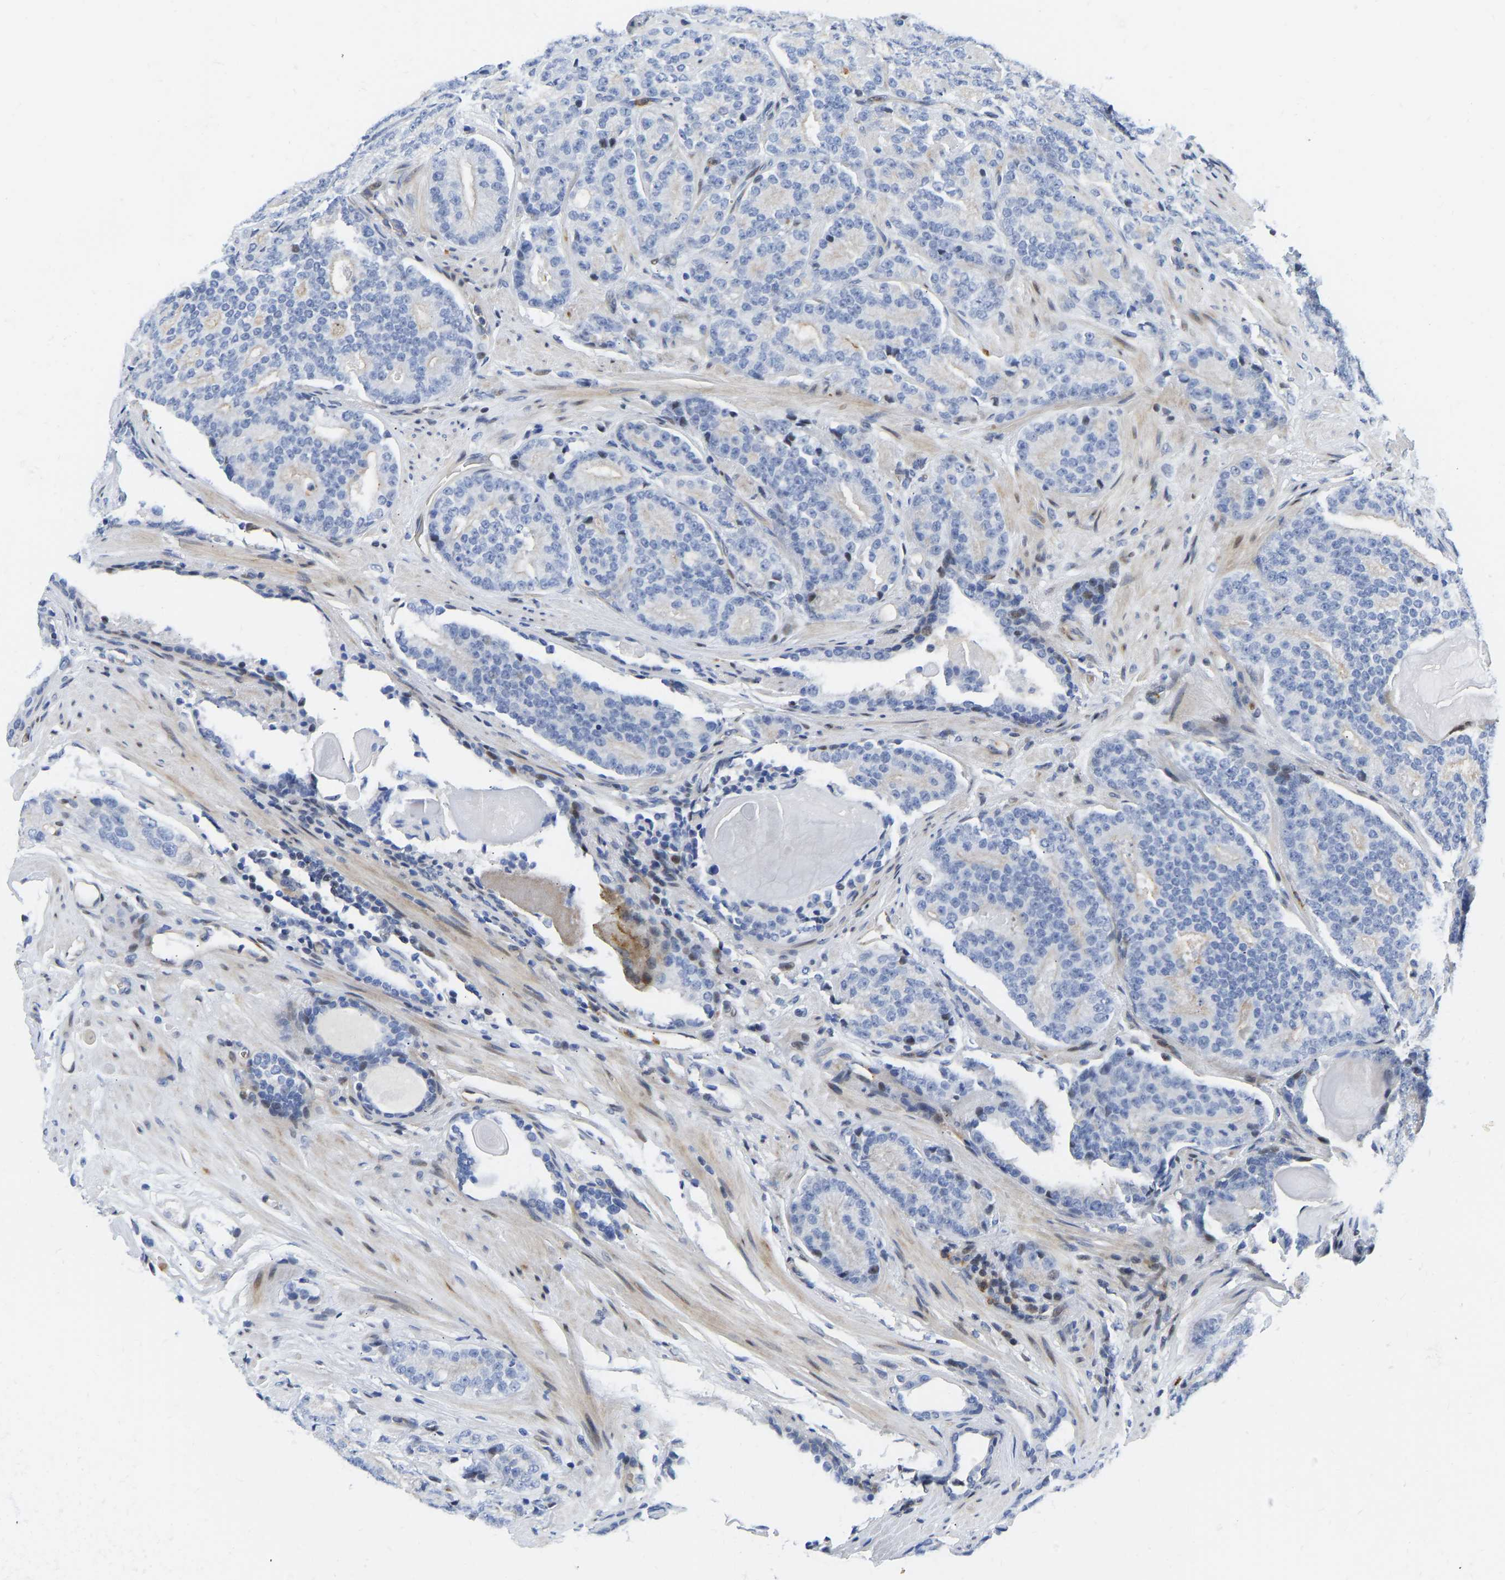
{"staining": {"intensity": "negative", "quantity": "none", "location": "none"}, "tissue": "prostate cancer", "cell_type": "Tumor cells", "image_type": "cancer", "snomed": [{"axis": "morphology", "description": "Adenocarcinoma, High grade"}, {"axis": "topography", "description": "Prostate"}], "caption": "Image shows no significant protein expression in tumor cells of prostate adenocarcinoma (high-grade).", "gene": "HDAC5", "patient": {"sex": "male", "age": 61}}